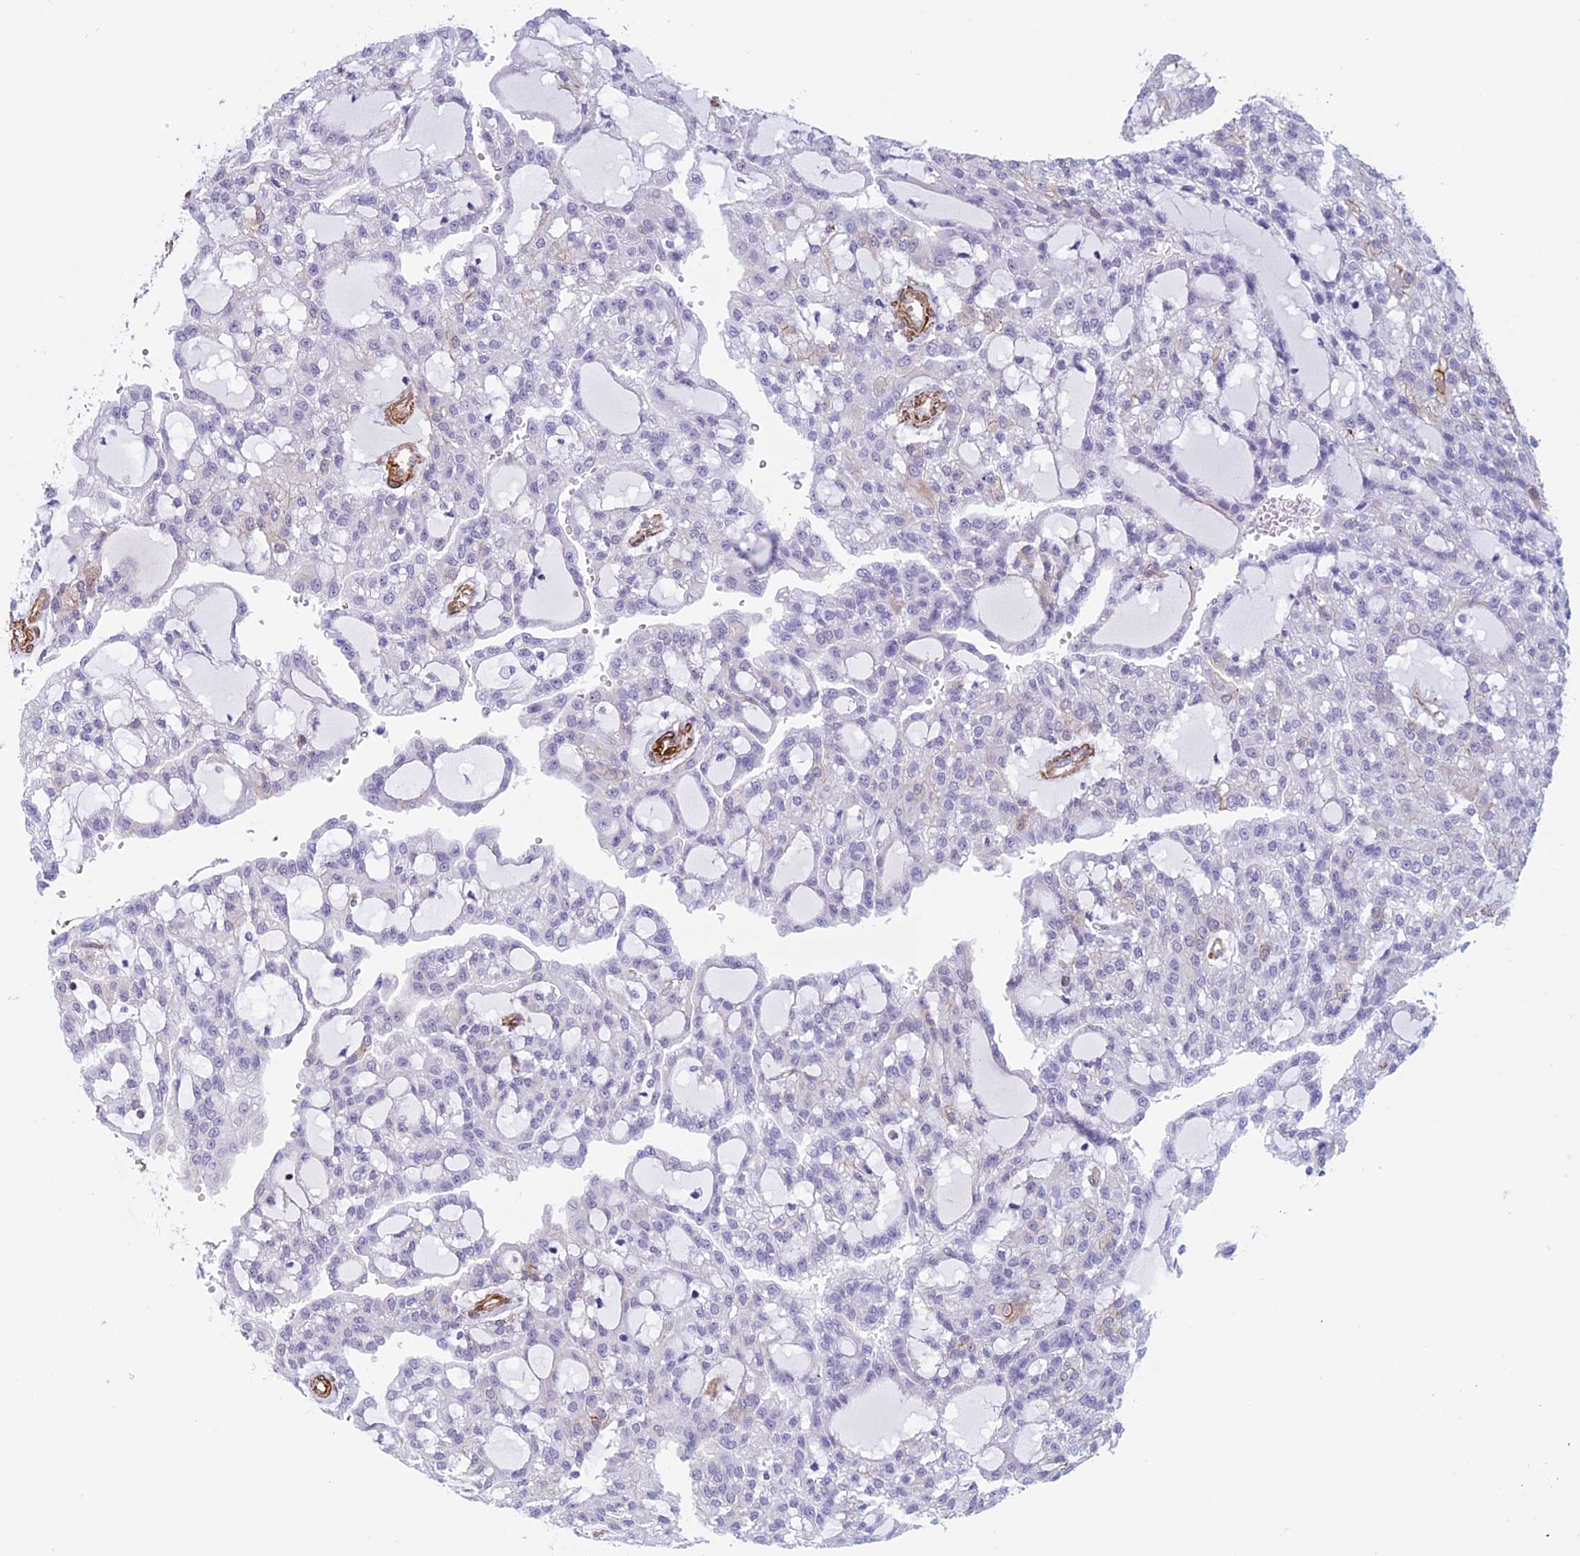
{"staining": {"intensity": "negative", "quantity": "none", "location": "none"}, "tissue": "renal cancer", "cell_type": "Tumor cells", "image_type": "cancer", "snomed": [{"axis": "morphology", "description": "Adenocarcinoma, NOS"}, {"axis": "topography", "description": "Kidney"}], "caption": "IHC histopathology image of neoplastic tissue: human adenocarcinoma (renal) stained with DAB exhibits no significant protein positivity in tumor cells.", "gene": "ANGPTL2", "patient": {"sex": "male", "age": 63}}